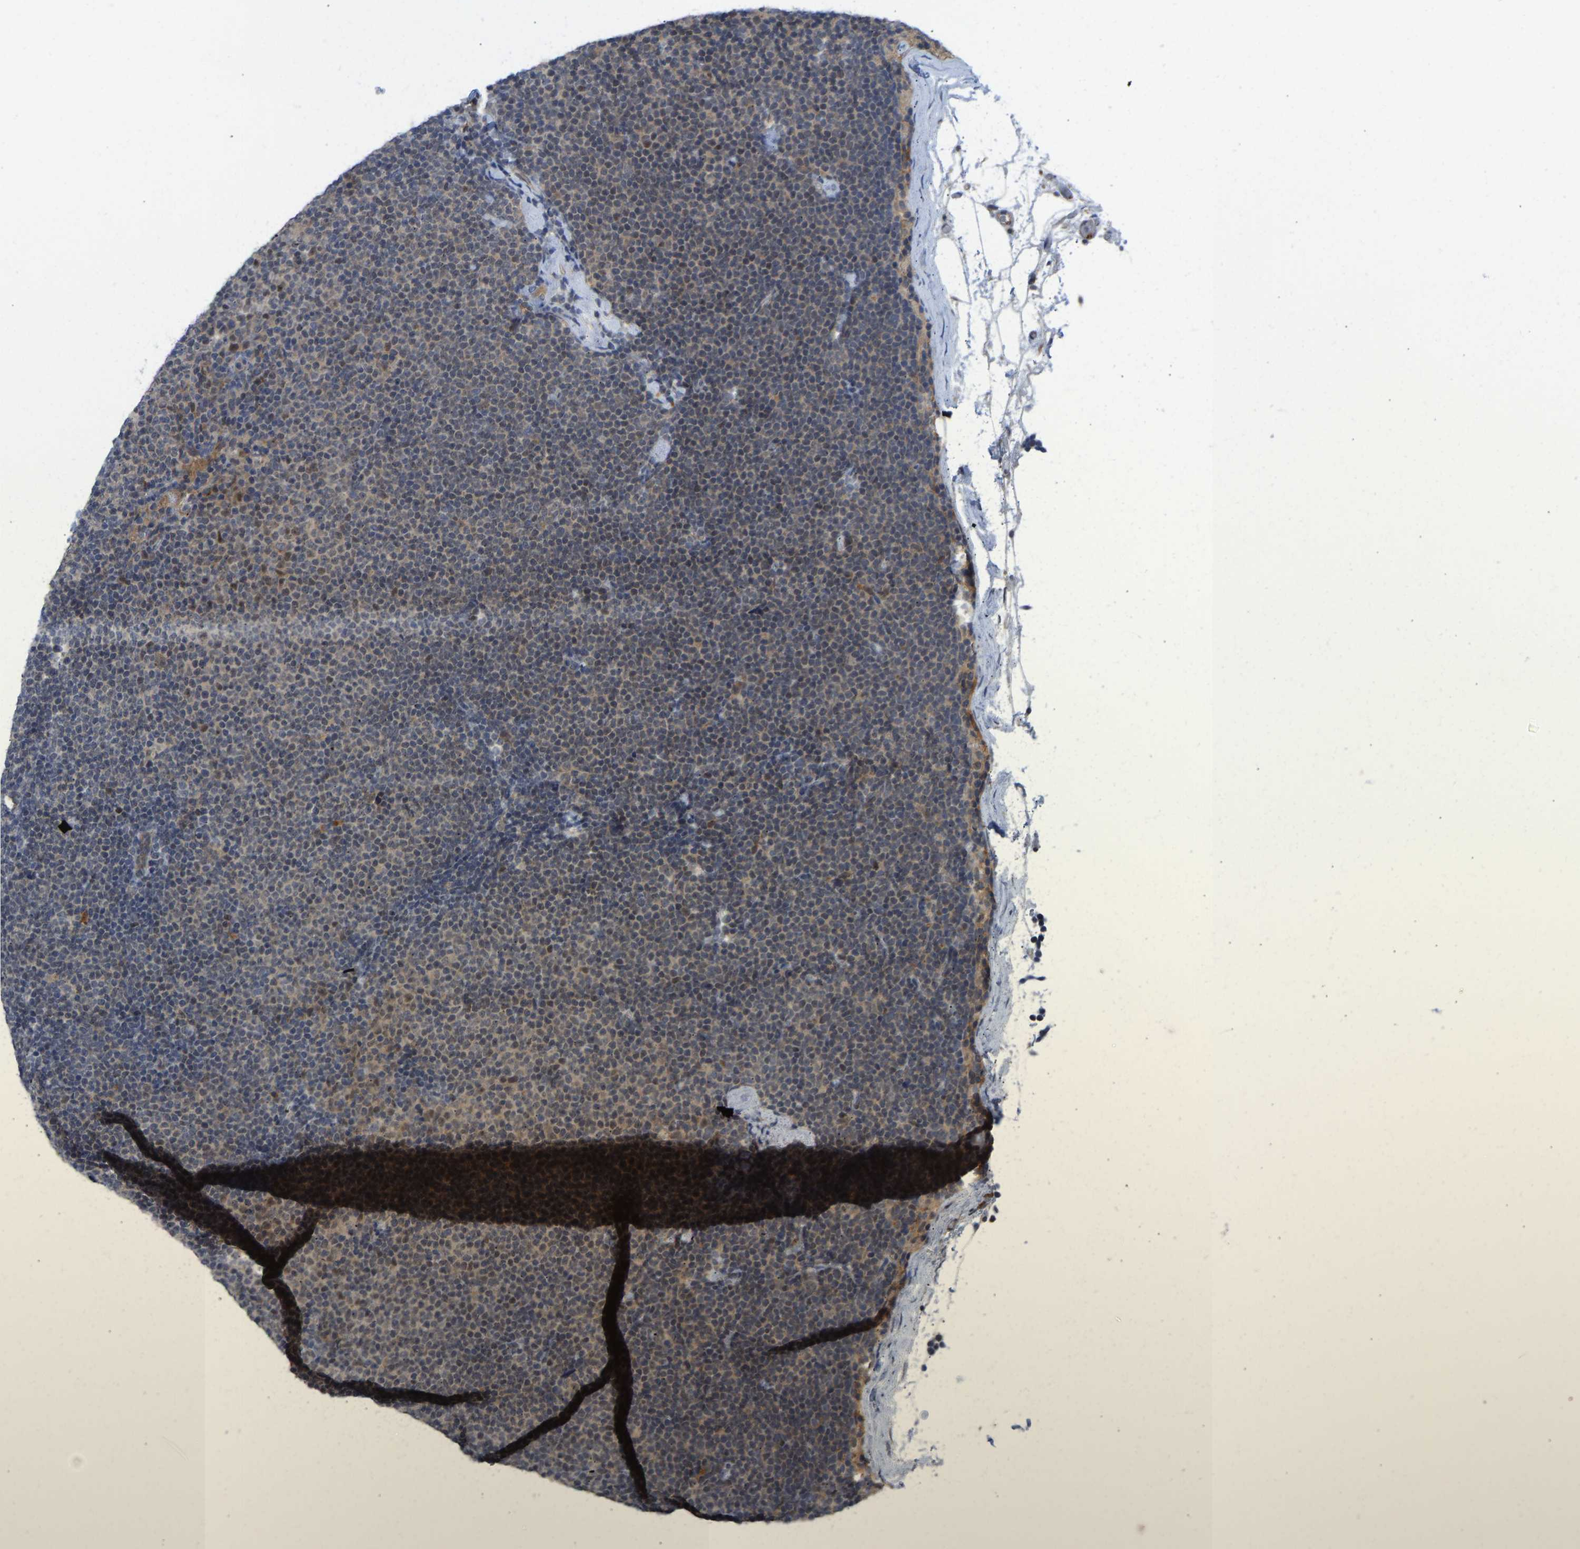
{"staining": {"intensity": "weak", "quantity": "25%-75%", "location": "nuclear"}, "tissue": "lymphoma", "cell_type": "Tumor cells", "image_type": "cancer", "snomed": [{"axis": "morphology", "description": "Malignant lymphoma, non-Hodgkin's type, Low grade"}, {"axis": "topography", "description": "Lymph node"}], "caption": "An IHC micrograph of tumor tissue is shown. Protein staining in brown labels weak nuclear positivity in malignant lymphoma, non-Hodgkin's type (low-grade) within tumor cells. Ihc stains the protein of interest in brown and the nuclei are stained blue.", "gene": "ZNF251", "patient": {"sex": "female", "age": 53}}